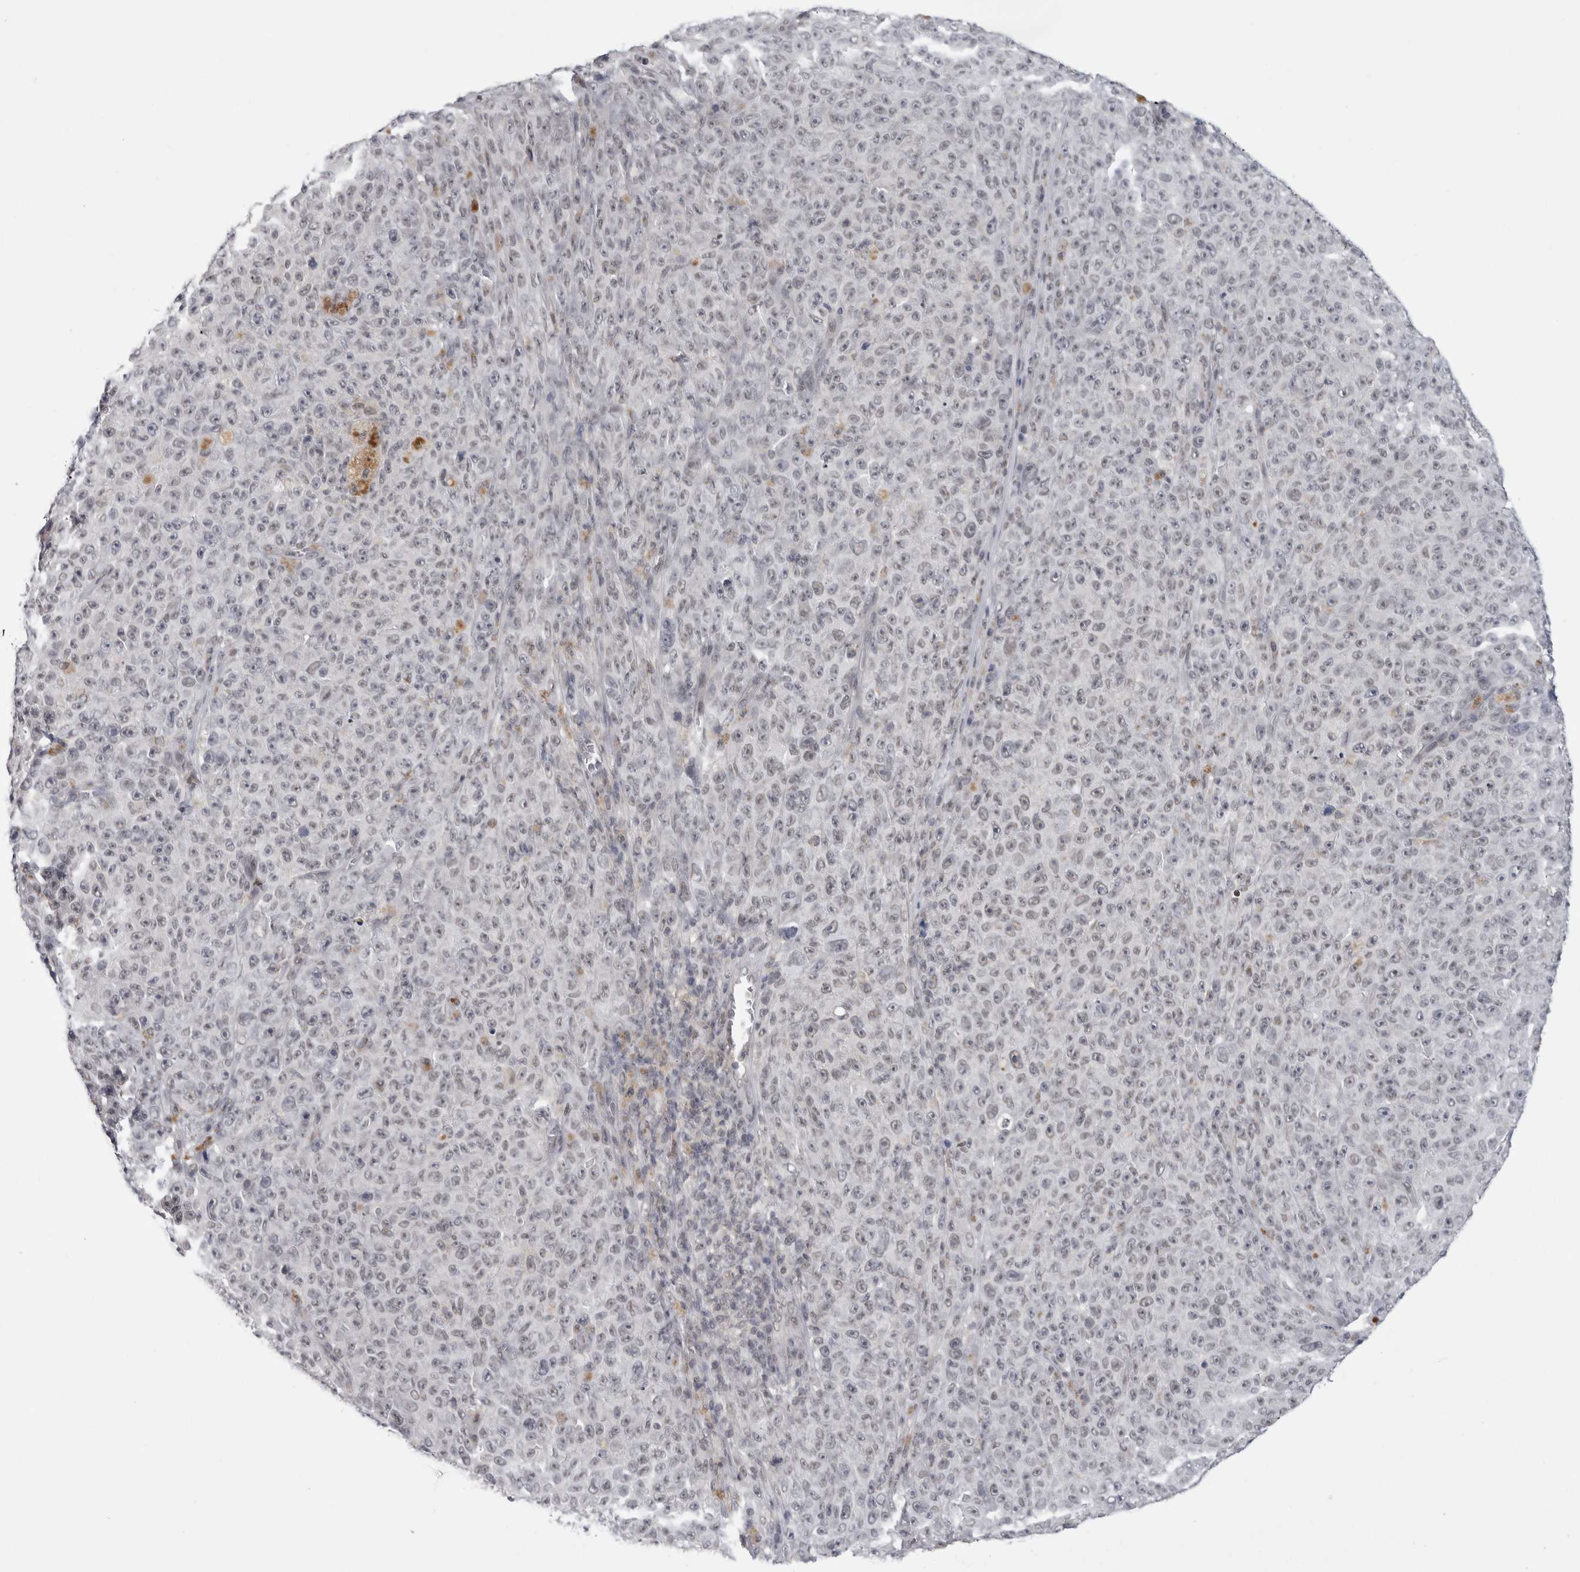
{"staining": {"intensity": "negative", "quantity": "none", "location": "none"}, "tissue": "melanoma", "cell_type": "Tumor cells", "image_type": "cancer", "snomed": [{"axis": "morphology", "description": "Malignant melanoma, NOS"}, {"axis": "topography", "description": "Skin"}], "caption": "Melanoma was stained to show a protein in brown. There is no significant staining in tumor cells.", "gene": "PSMB2", "patient": {"sex": "female", "age": 82}}